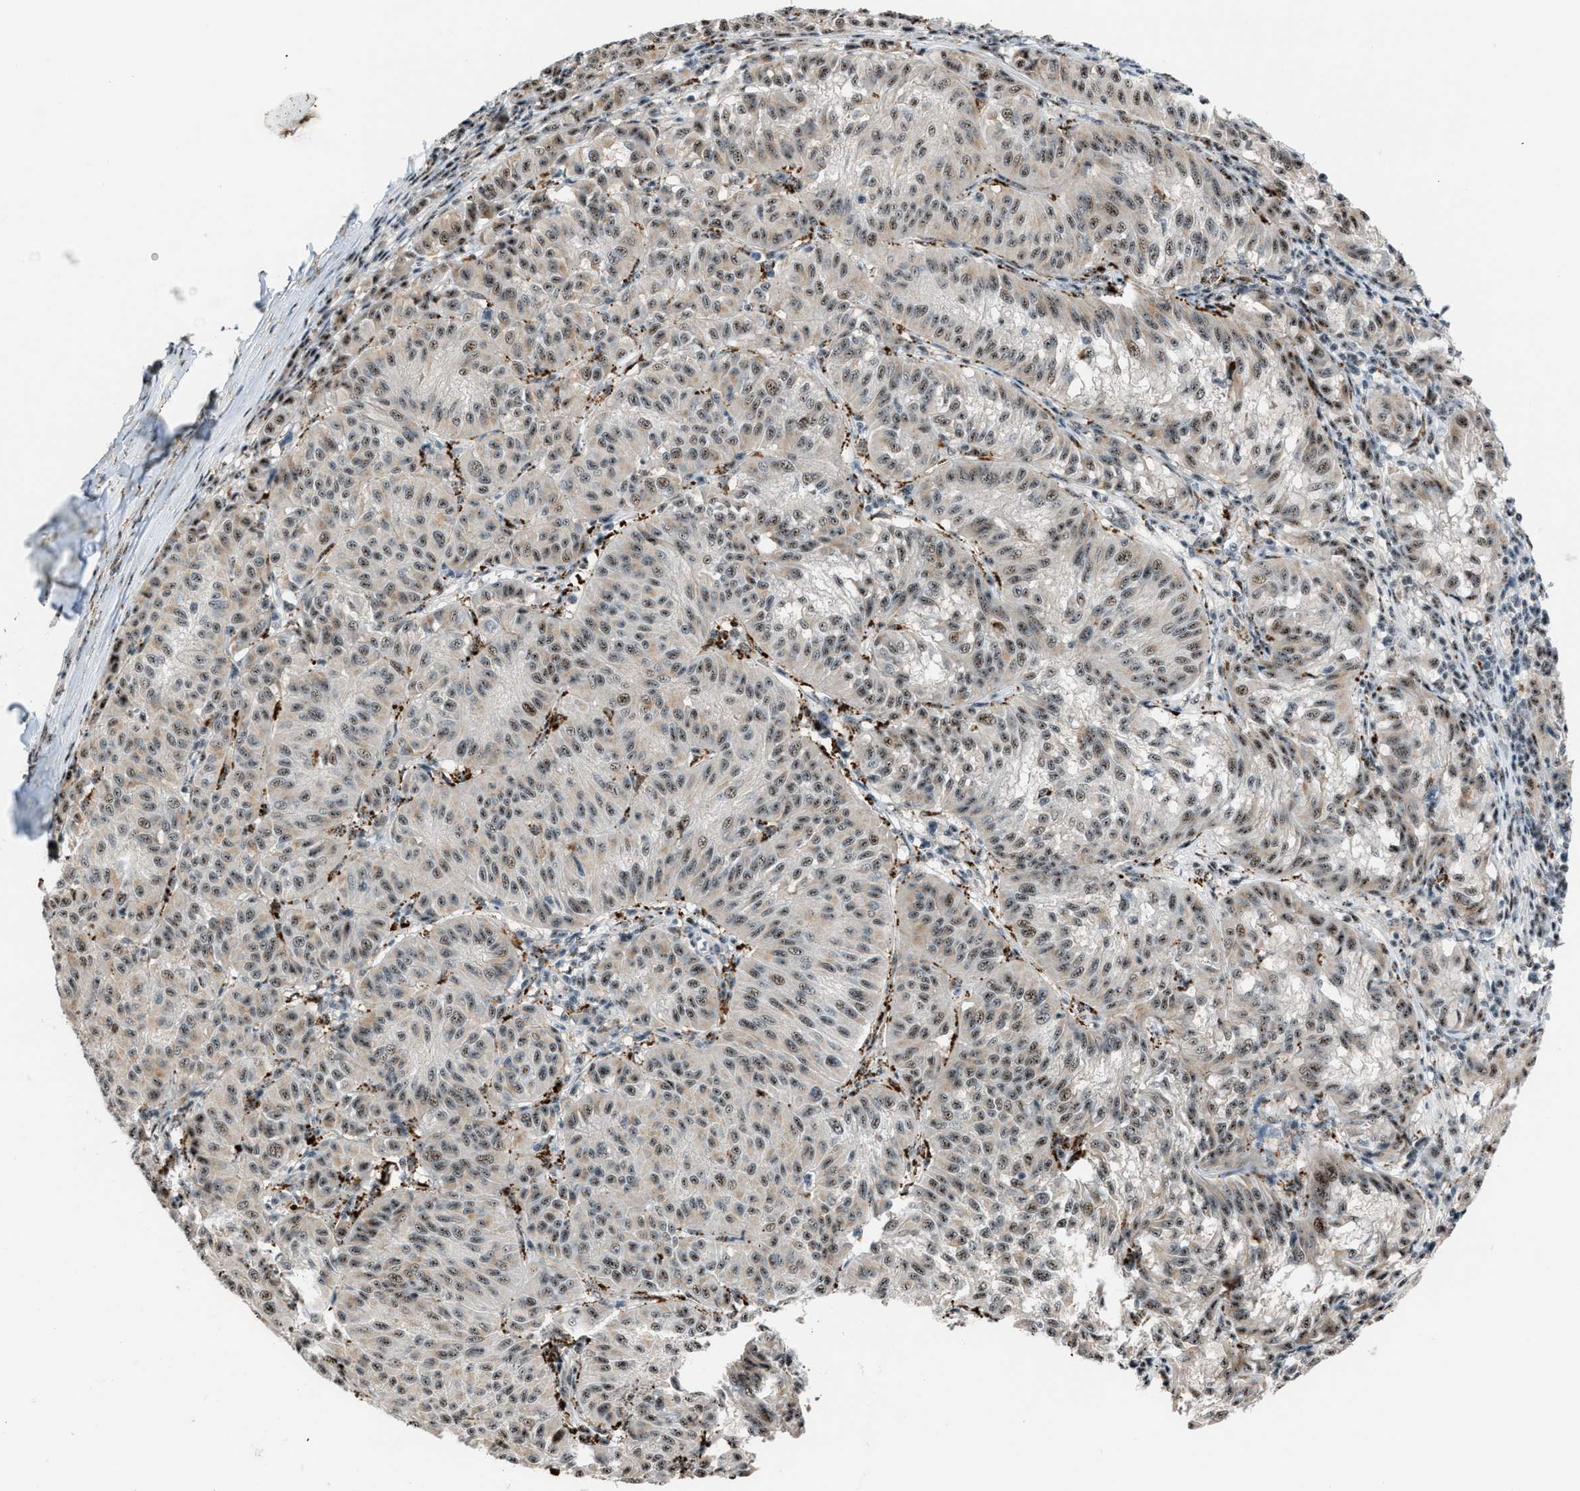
{"staining": {"intensity": "weak", "quantity": ">75%", "location": "nuclear"}, "tissue": "melanoma", "cell_type": "Tumor cells", "image_type": "cancer", "snomed": [{"axis": "morphology", "description": "Malignant melanoma, NOS"}, {"axis": "topography", "description": "Skin"}], "caption": "Approximately >75% of tumor cells in human malignant melanoma display weak nuclear protein staining as visualized by brown immunohistochemical staining.", "gene": "CENPP", "patient": {"sex": "female", "age": 72}}